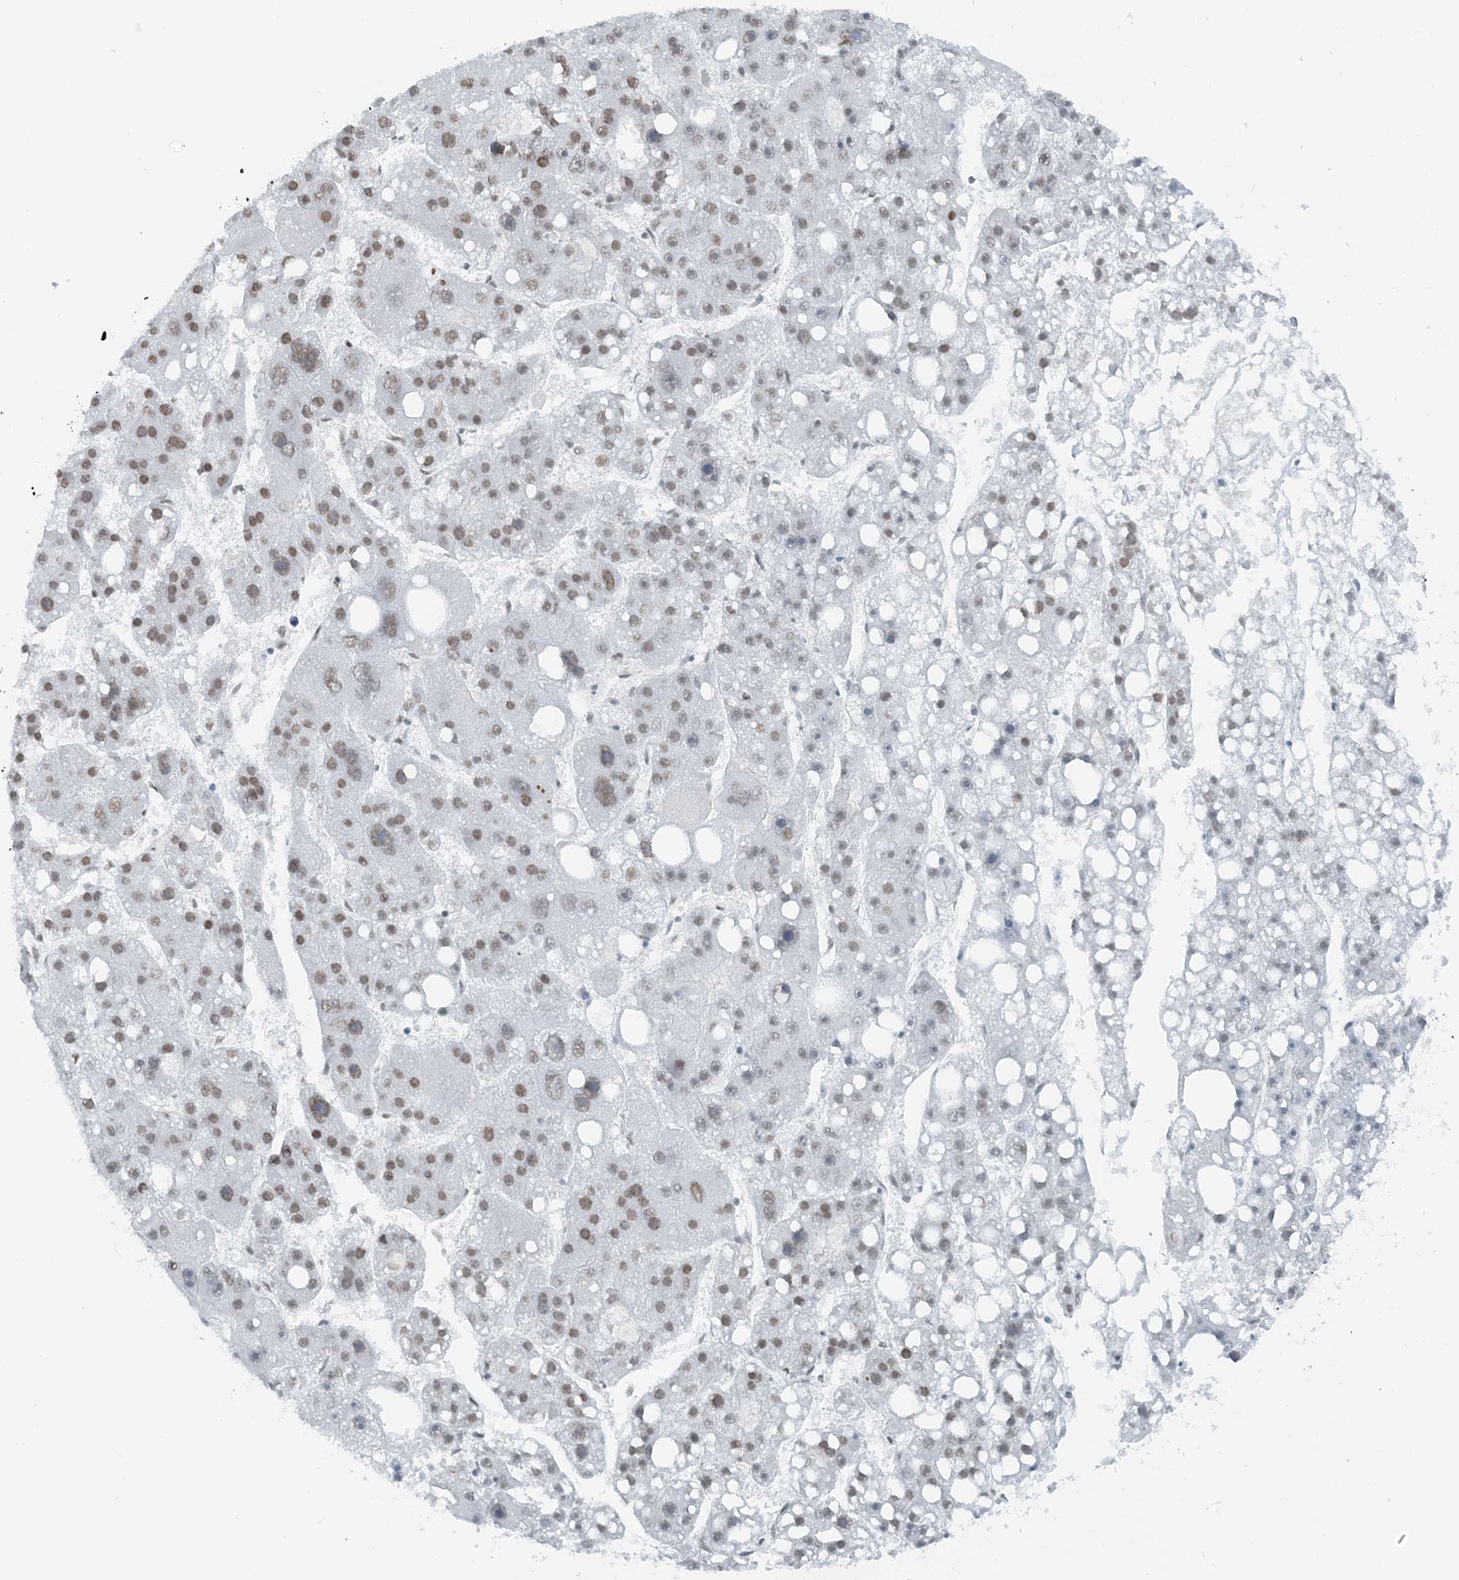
{"staining": {"intensity": "moderate", "quantity": "25%-75%", "location": "nuclear"}, "tissue": "liver cancer", "cell_type": "Tumor cells", "image_type": "cancer", "snomed": [{"axis": "morphology", "description": "Carcinoma, Hepatocellular, NOS"}, {"axis": "topography", "description": "Liver"}], "caption": "Tumor cells reveal medium levels of moderate nuclear expression in approximately 25%-75% of cells in human liver cancer.", "gene": "ZNF500", "patient": {"sex": "female", "age": 61}}